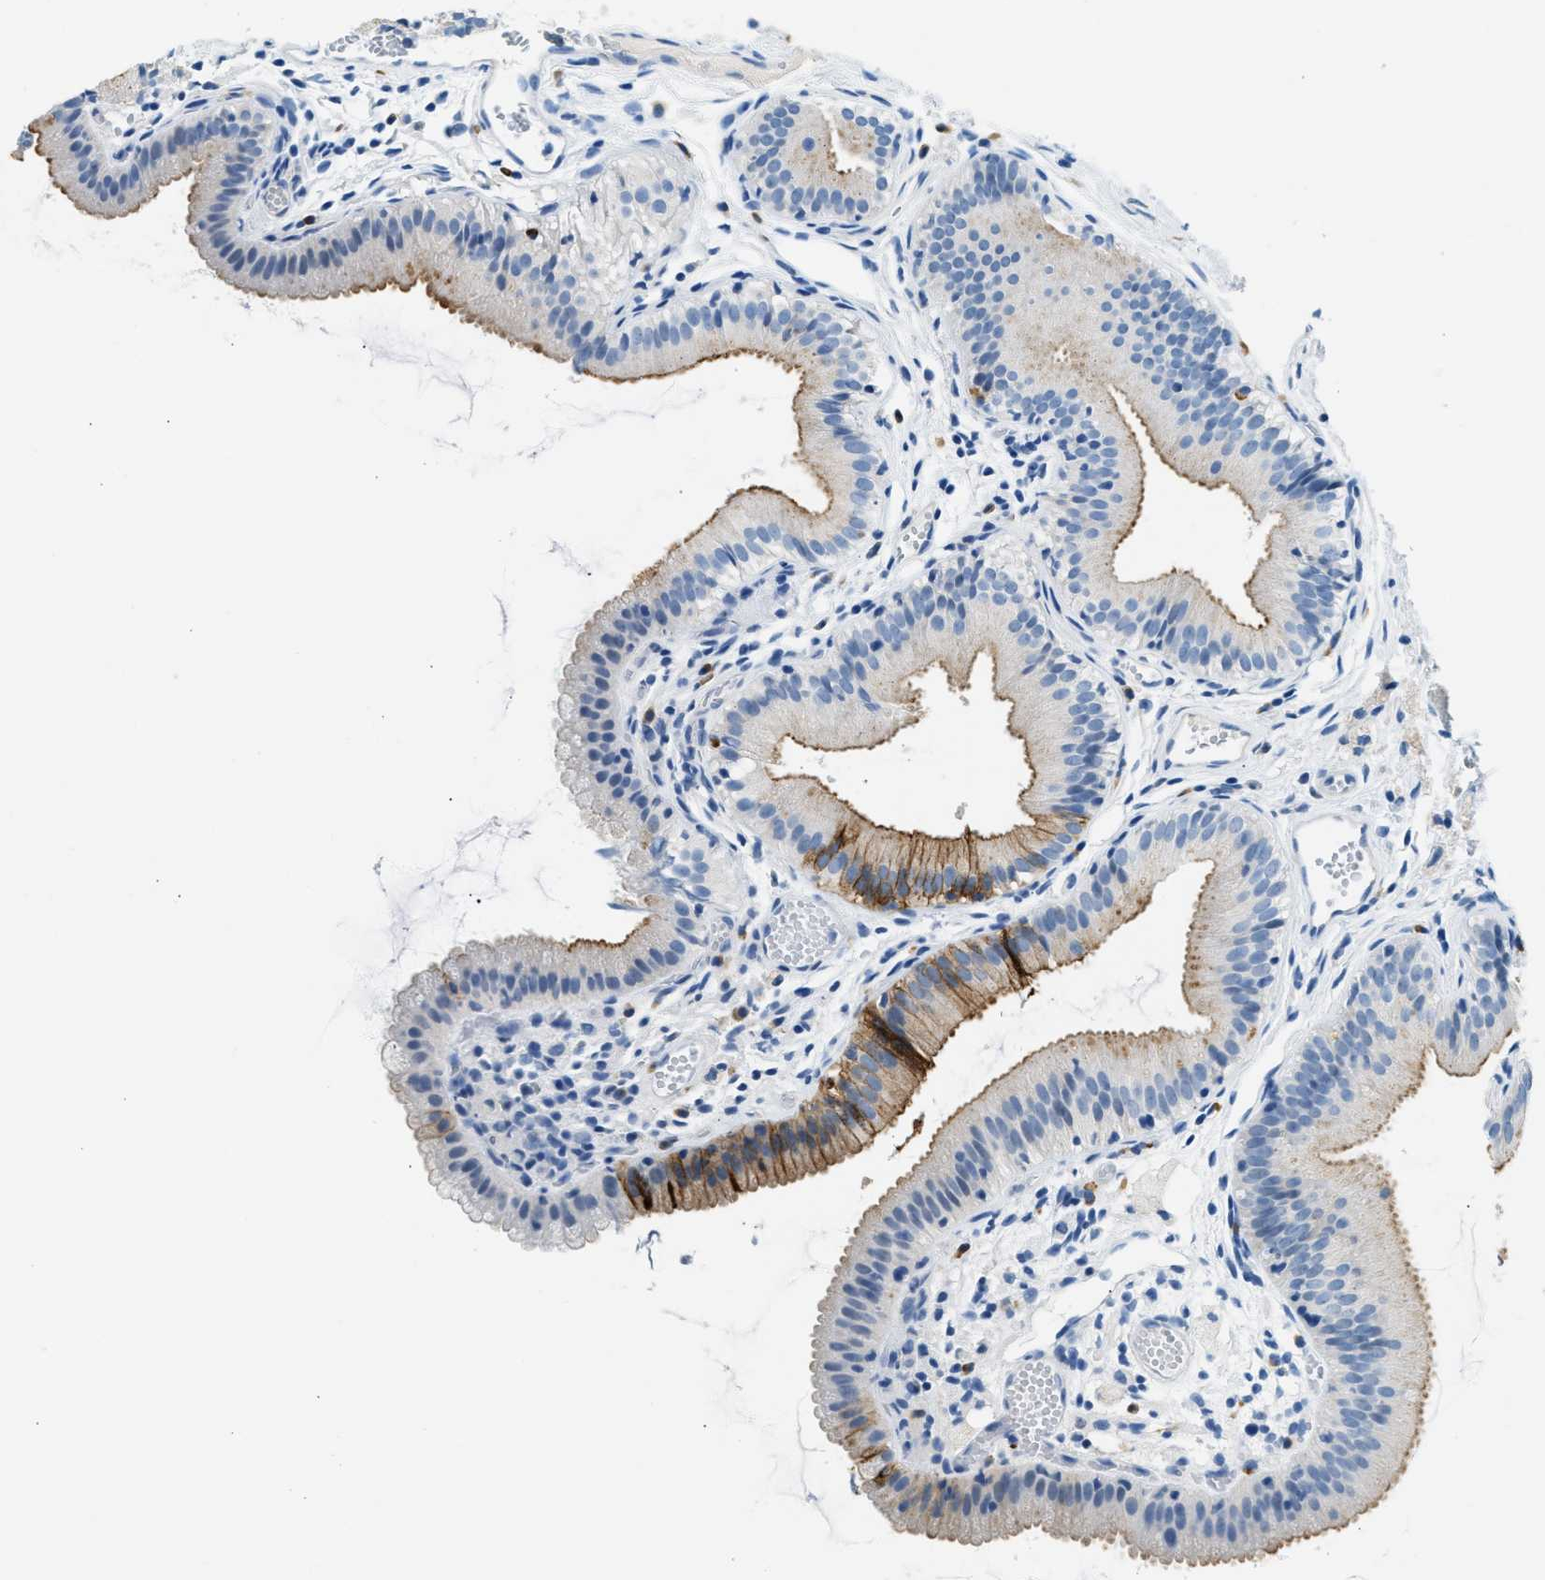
{"staining": {"intensity": "moderate", "quantity": "25%-75%", "location": "cytoplasmic/membranous"}, "tissue": "gallbladder", "cell_type": "Glandular cells", "image_type": "normal", "snomed": [{"axis": "morphology", "description": "Normal tissue, NOS"}, {"axis": "topography", "description": "Gallbladder"}], "caption": "Protein staining of normal gallbladder displays moderate cytoplasmic/membranous positivity in about 25%-75% of glandular cells.", "gene": "CLDN18", "patient": {"sex": "female", "age": 26}}